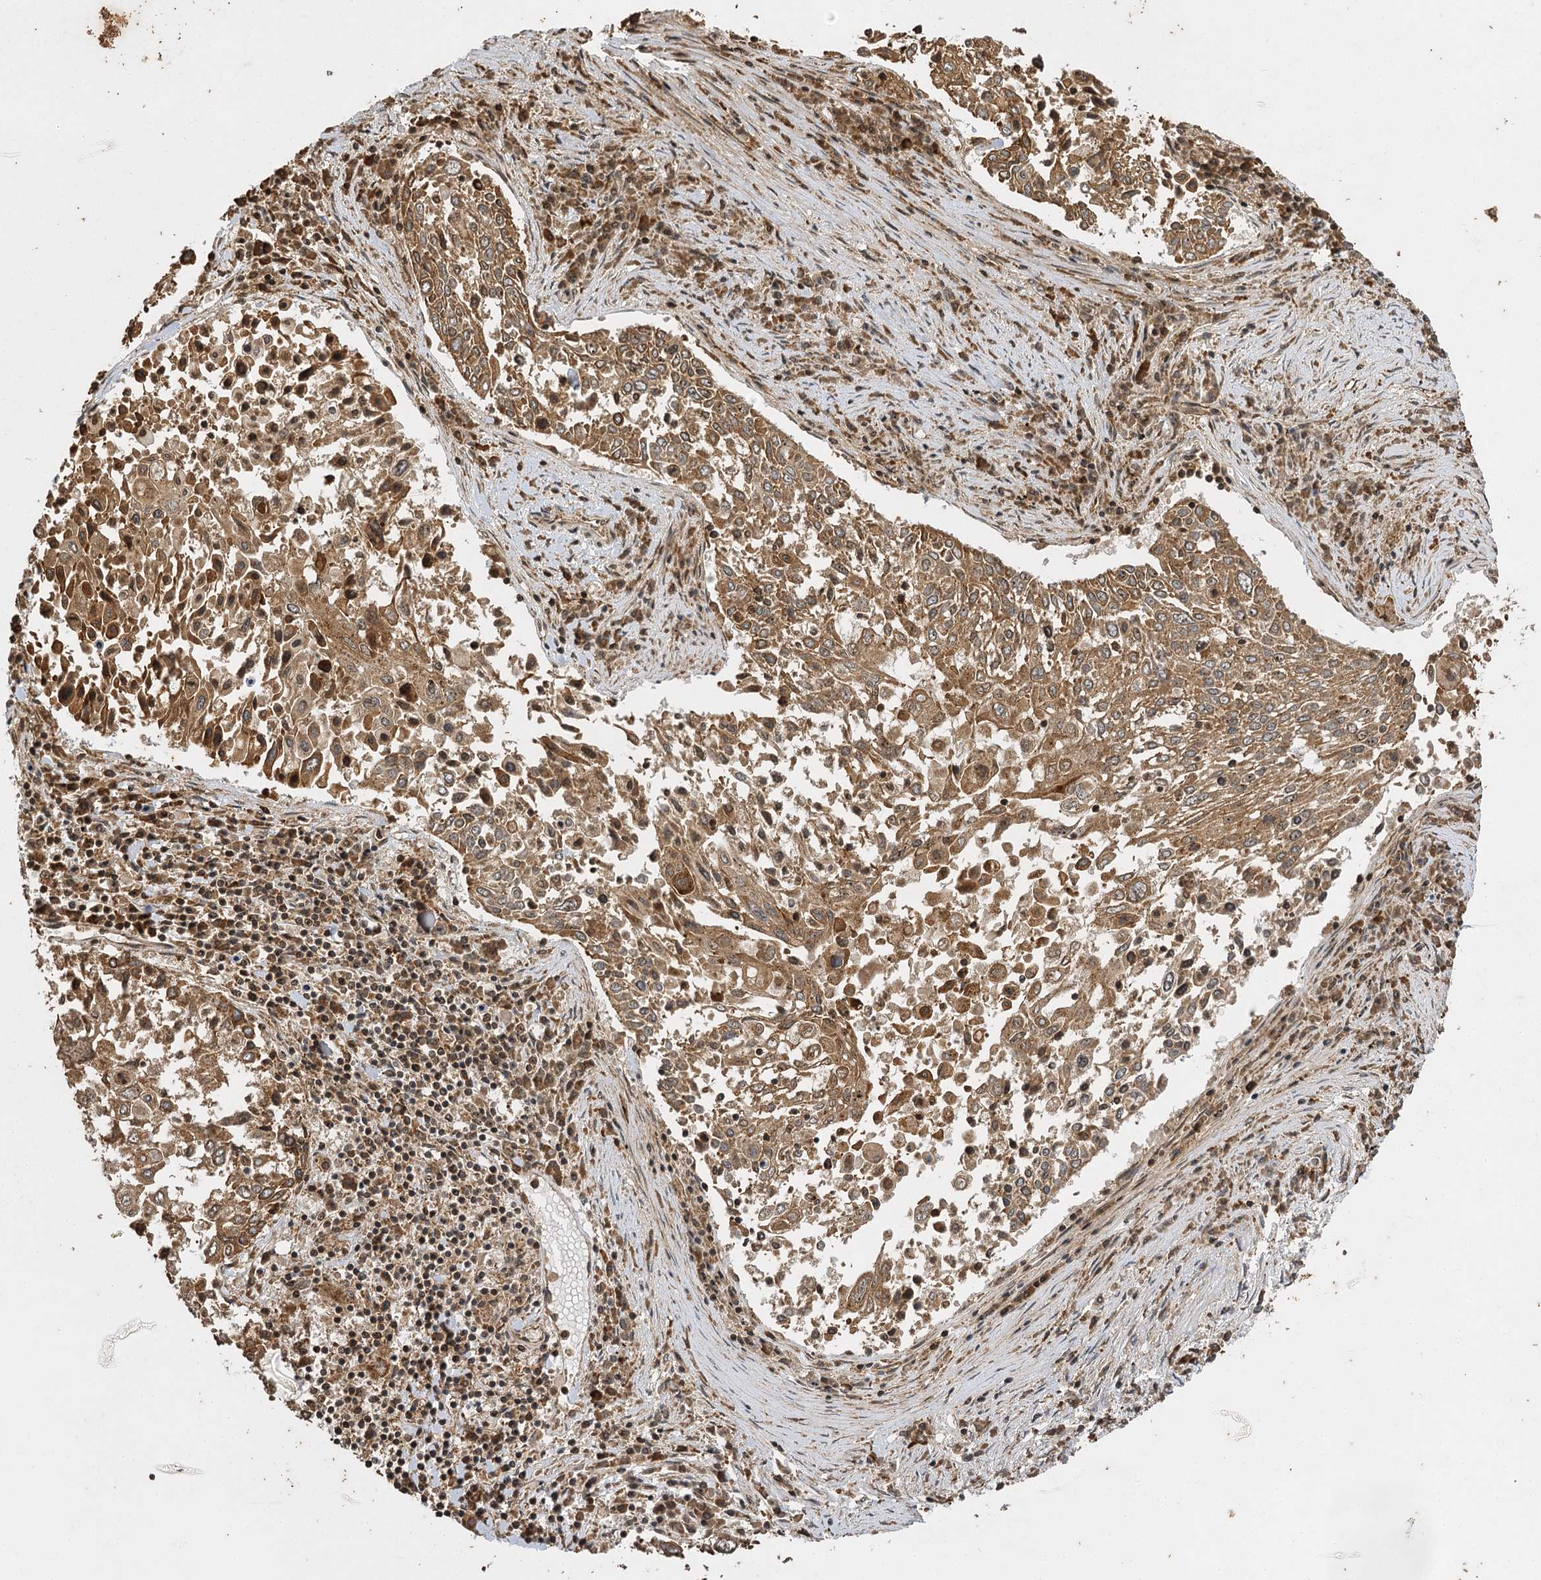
{"staining": {"intensity": "moderate", "quantity": ">75%", "location": "cytoplasmic/membranous,nuclear"}, "tissue": "lung cancer", "cell_type": "Tumor cells", "image_type": "cancer", "snomed": [{"axis": "morphology", "description": "Squamous cell carcinoma, NOS"}, {"axis": "topography", "description": "Lung"}], "caption": "Brown immunohistochemical staining in squamous cell carcinoma (lung) displays moderate cytoplasmic/membranous and nuclear positivity in approximately >75% of tumor cells.", "gene": "IL11RA", "patient": {"sex": "male", "age": 65}}